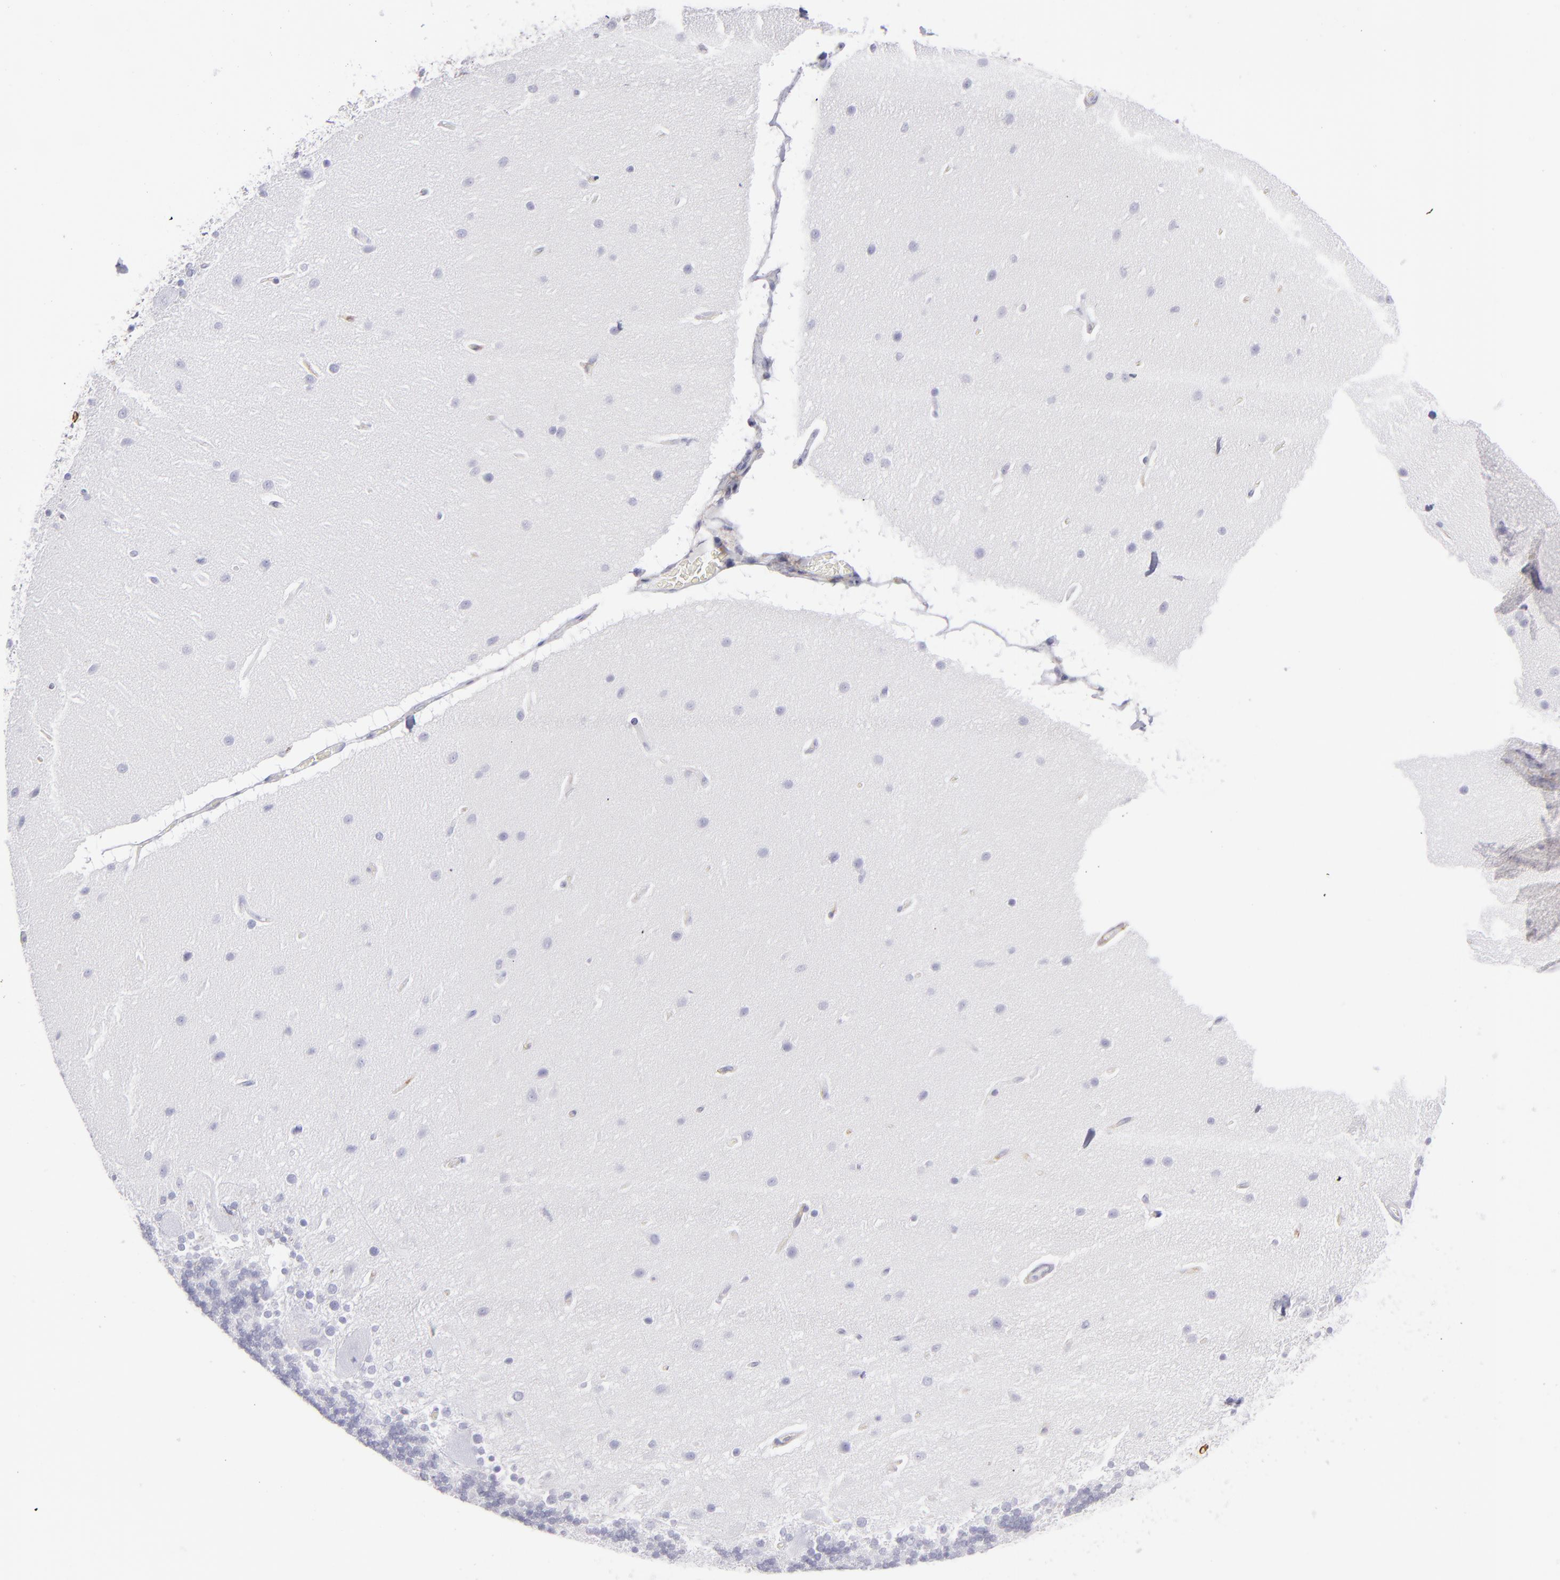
{"staining": {"intensity": "negative", "quantity": "none", "location": "none"}, "tissue": "cerebellum", "cell_type": "Cells in granular layer", "image_type": "normal", "snomed": [{"axis": "morphology", "description": "Normal tissue, NOS"}, {"axis": "topography", "description": "Cerebellum"}], "caption": "The photomicrograph displays no significant staining in cells in granular layer of cerebellum.", "gene": "ACE", "patient": {"sex": "female", "age": 54}}